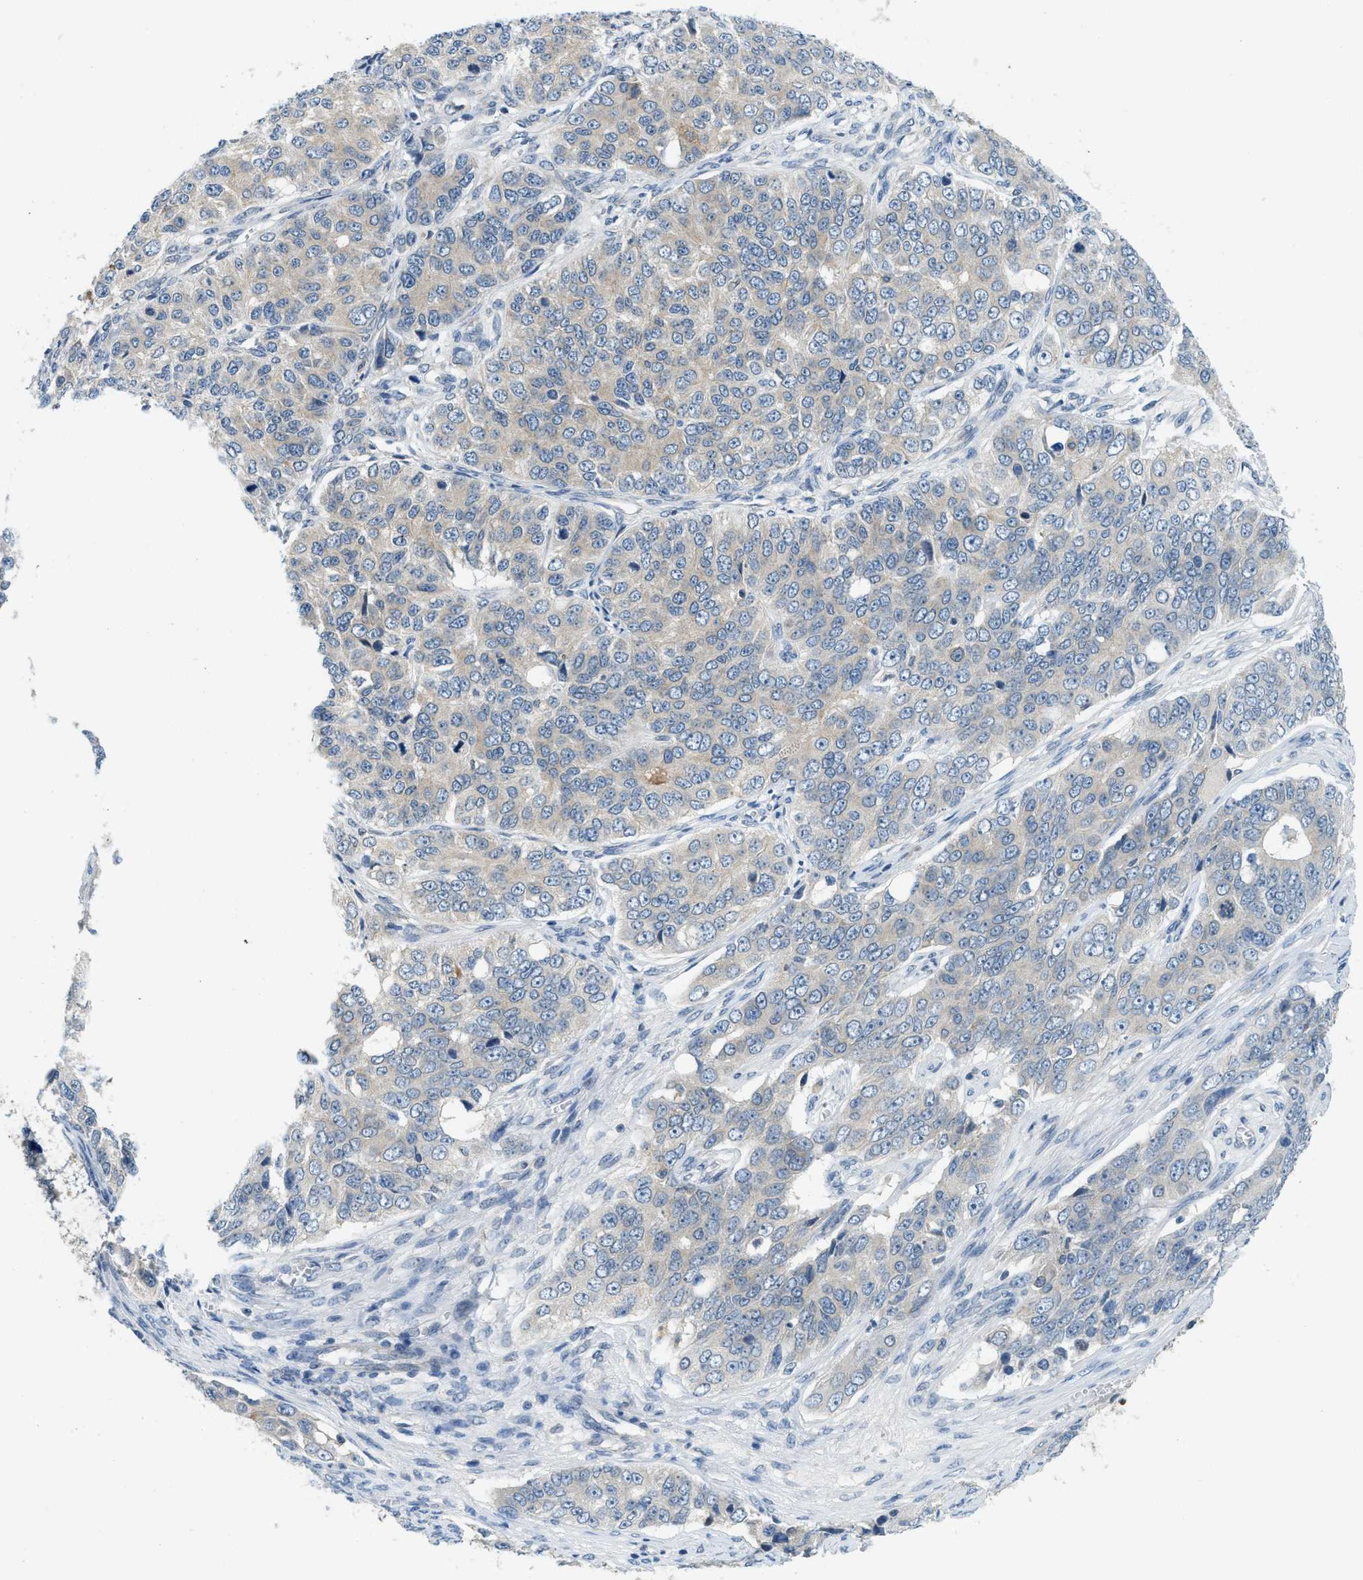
{"staining": {"intensity": "negative", "quantity": "none", "location": "none"}, "tissue": "ovarian cancer", "cell_type": "Tumor cells", "image_type": "cancer", "snomed": [{"axis": "morphology", "description": "Carcinoma, endometroid"}, {"axis": "topography", "description": "Ovary"}], "caption": "This is a image of immunohistochemistry staining of endometroid carcinoma (ovarian), which shows no expression in tumor cells.", "gene": "BCAP31", "patient": {"sex": "female", "age": 51}}